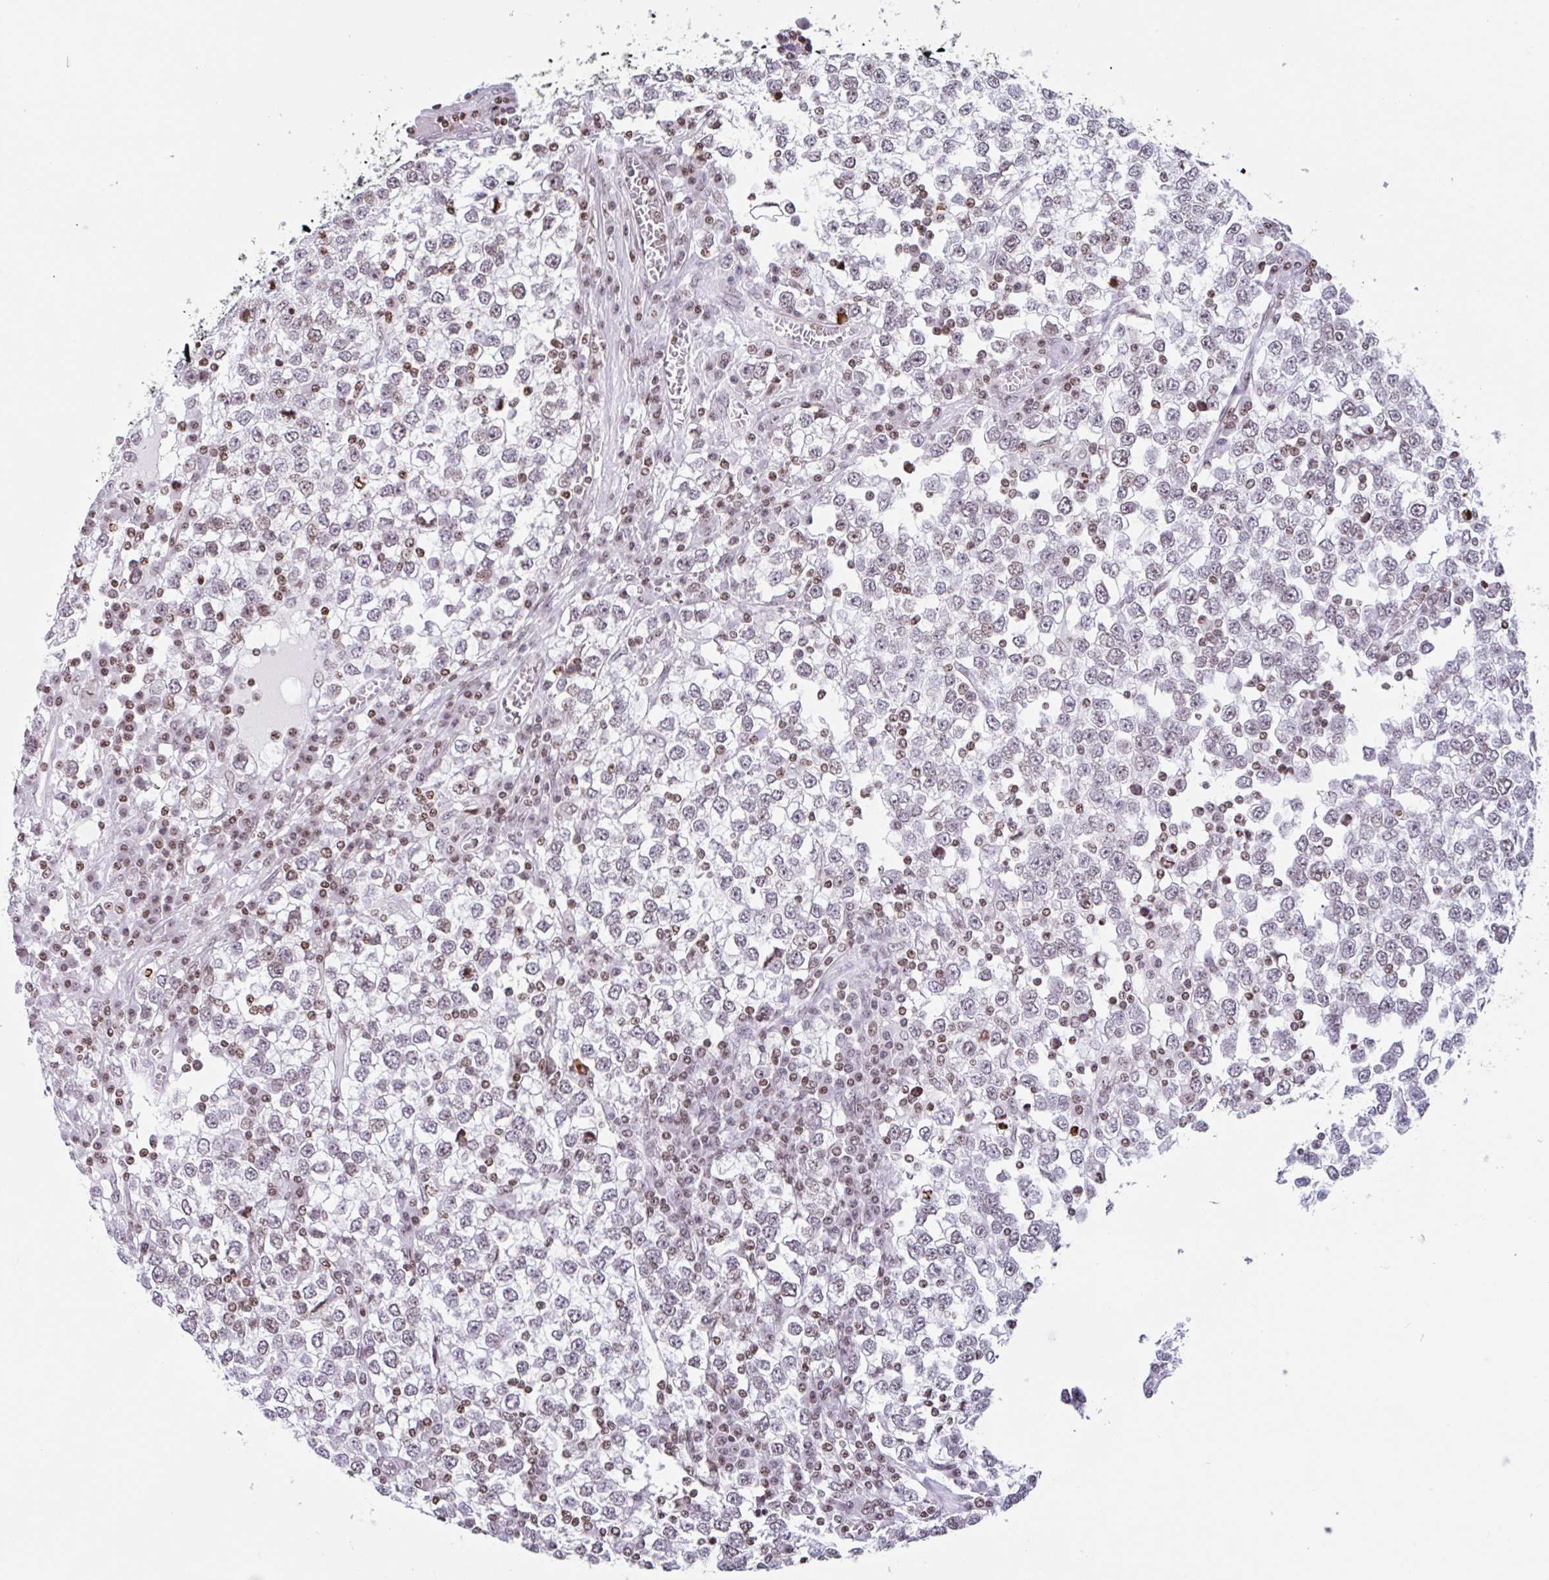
{"staining": {"intensity": "weak", "quantity": ">75%", "location": "nuclear"}, "tissue": "testis cancer", "cell_type": "Tumor cells", "image_type": "cancer", "snomed": [{"axis": "morphology", "description": "Seminoma, NOS"}, {"axis": "topography", "description": "Testis"}], "caption": "Immunohistochemistry micrograph of human testis cancer (seminoma) stained for a protein (brown), which displays low levels of weak nuclear expression in about >75% of tumor cells.", "gene": "NOL6", "patient": {"sex": "male", "age": 65}}